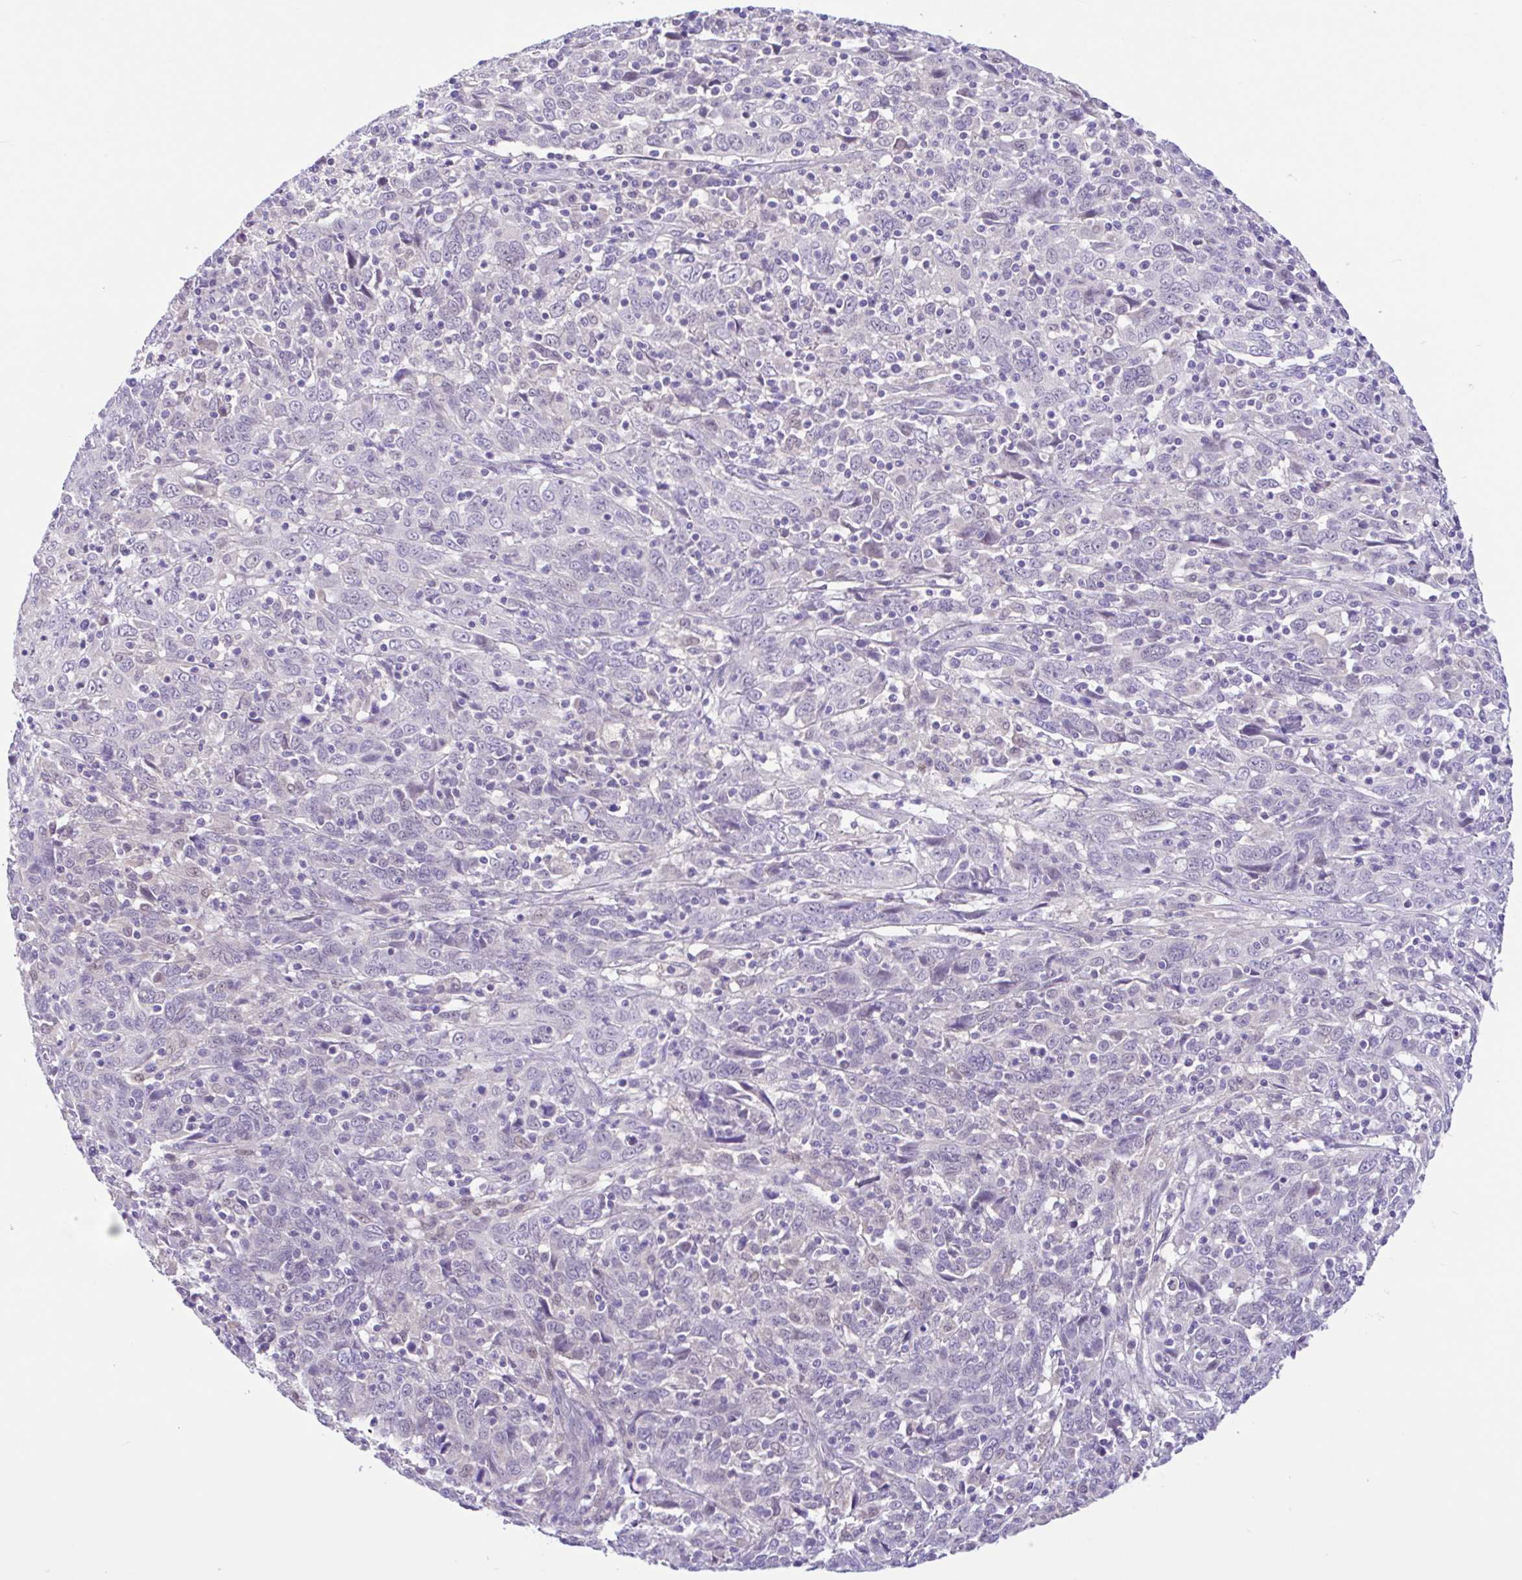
{"staining": {"intensity": "negative", "quantity": "none", "location": "none"}, "tissue": "cervical cancer", "cell_type": "Tumor cells", "image_type": "cancer", "snomed": [{"axis": "morphology", "description": "Squamous cell carcinoma, NOS"}, {"axis": "topography", "description": "Cervix"}], "caption": "High magnification brightfield microscopy of cervical cancer (squamous cell carcinoma) stained with DAB (brown) and counterstained with hematoxylin (blue): tumor cells show no significant positivity.", "gene": "ANO4", "patient": {"sex": "female", "age": 46}}